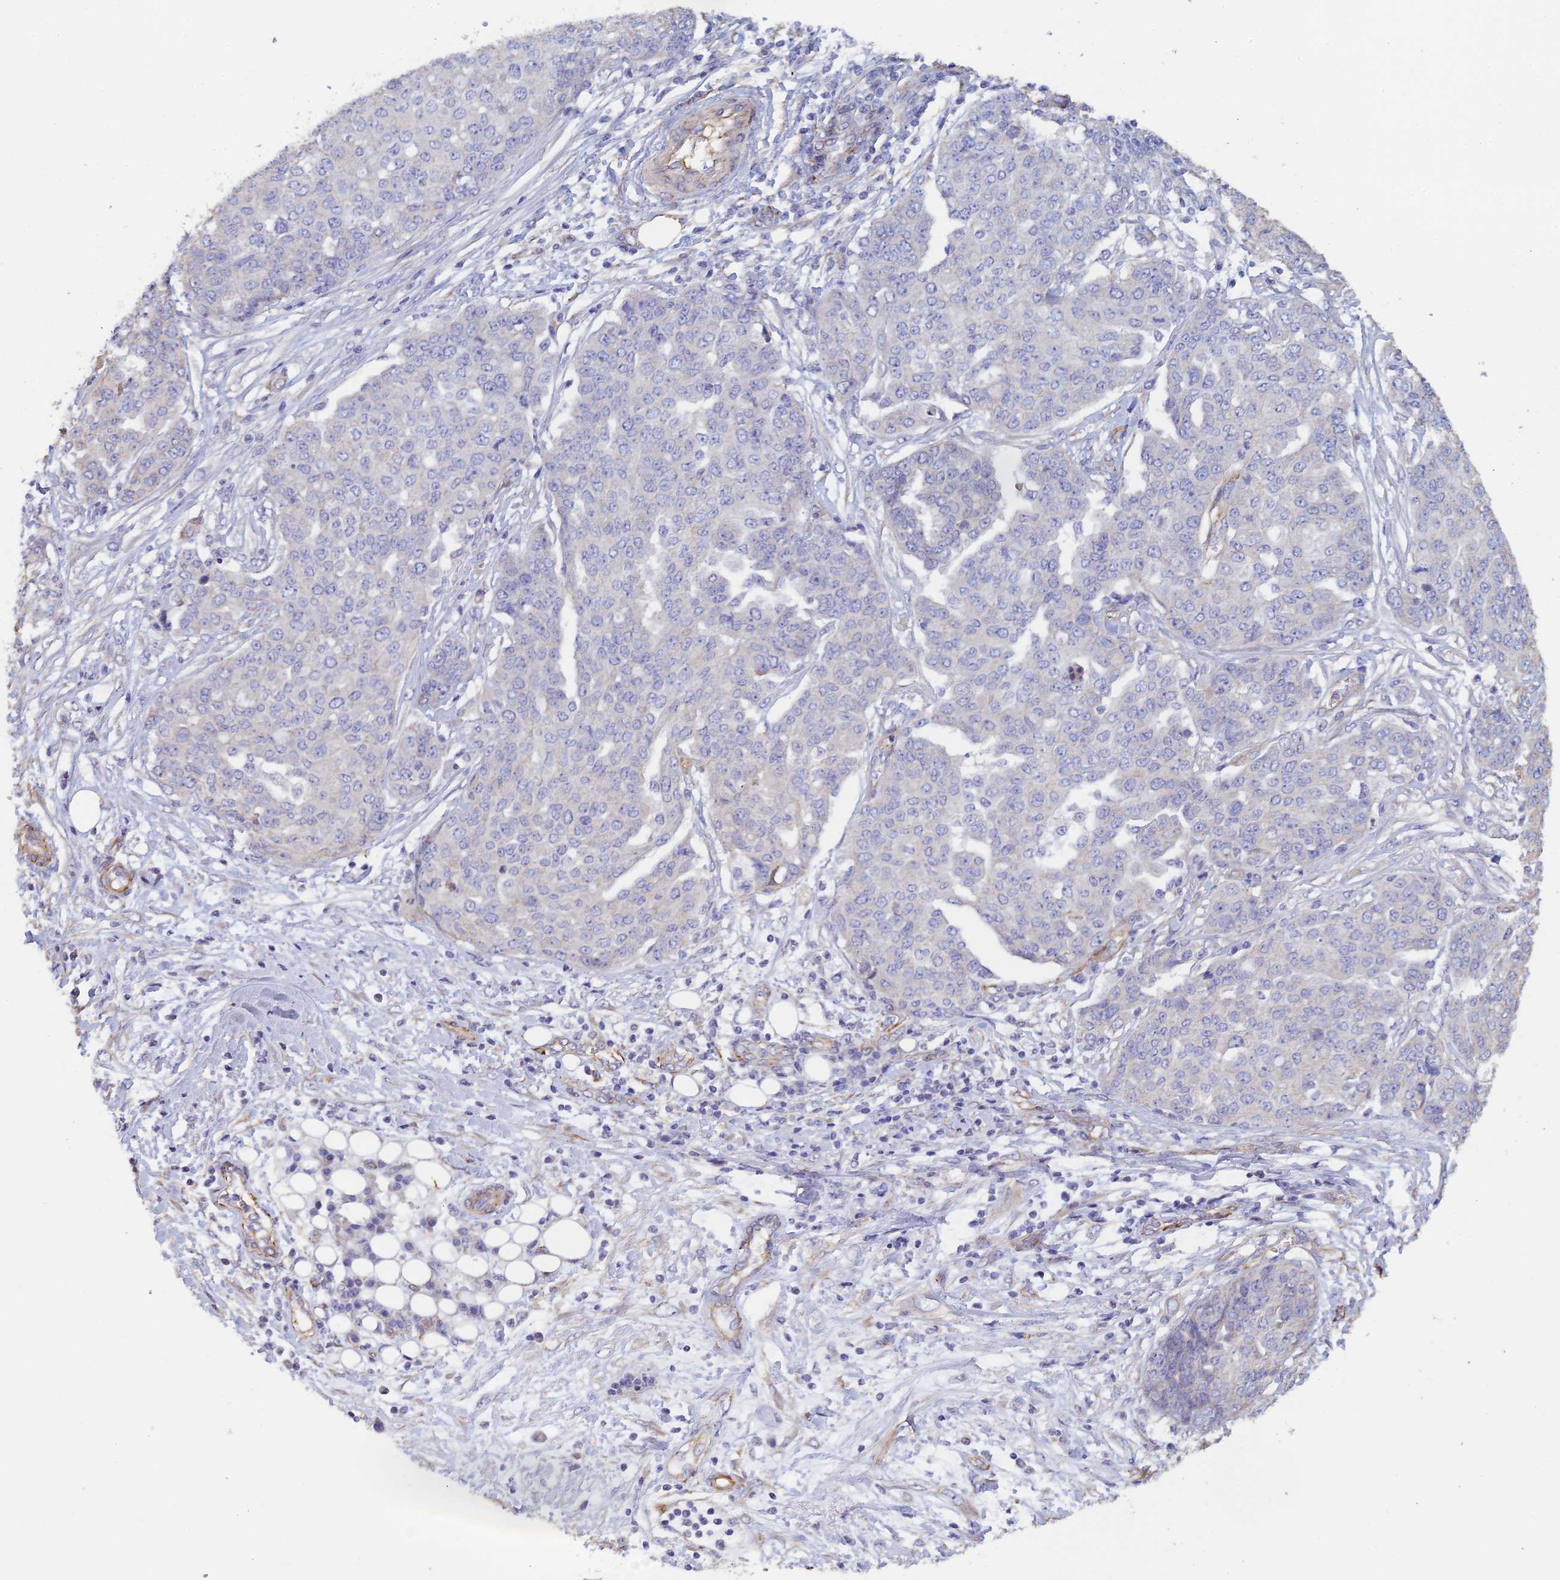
{"staining": {"intensity": "negative", "quantity": "none", "location": "none"}, "tissue": "ovarian cancer", "cell_type": "Tumor cells", "image_type": "cancer", "snomed": [{"axis": "morphology", "description": "Cystadenocarcinoma, serous, NOS"}, {"axis": "topography", "description": "Soft tissue"}, {"axis": "topography", "description": "Ovary"}], "caption": "Immunohistochemistry (IHC) micrograph of human ovarian cancer stained for a protein (brown), which demonstrates no staining in tumor cells. Brightfield microscopy of IHC stained with DAB (brown) and hematoxylin (blue), captured at high magnification.", "gene": "PCDHA5", "patient": {"sex": "female", "age": 57}}